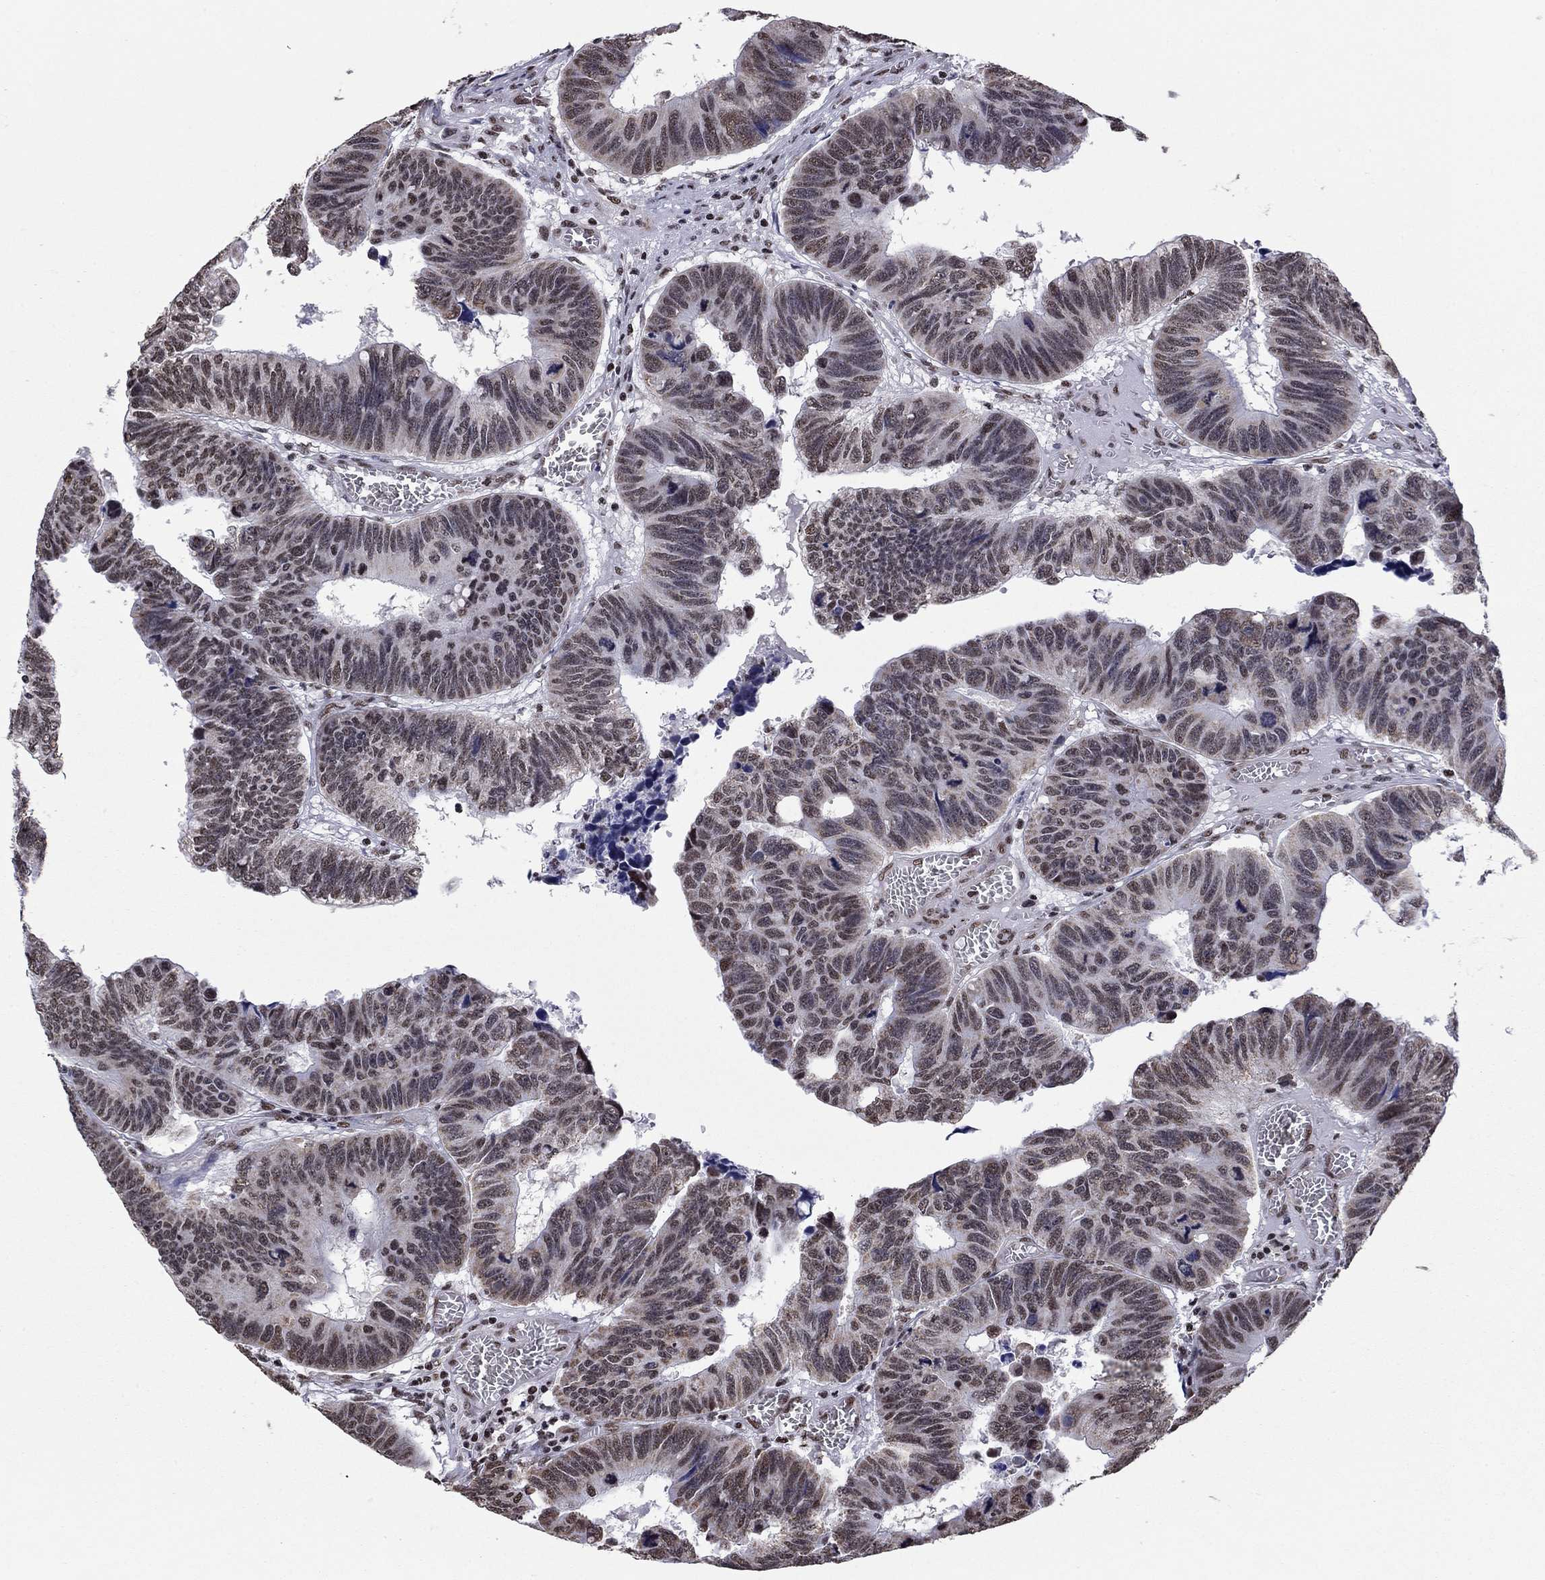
{"staining": {"intensity": "weak", "quantity": "25%-75%", "location": "cytoplasmic/membranous,nuclear"}, "tissue": "colorectal cancer", "cell_type": "Tumor cells", "image_type": "cancer", "snomed": [{"axis": "morphology", "description": "Adenocarcinoma, NOS"}, {"axis": "topography", "description": "Appendix"}, {"axis": "topography", "description": "Colon"}, {"axis": "topography", "description": "Cecum"}, {"axis": "topography", "description": "Colon asc"}], "caption": "There is low levels of weak cytoplasmic/membranous and nuclear positivity in tumor cells of colorectal cancer, as demonstrated by immunohistochemical staining (brown color).", "gene": "N4BP2", "patient": {"sex": "female", "age": 85}}